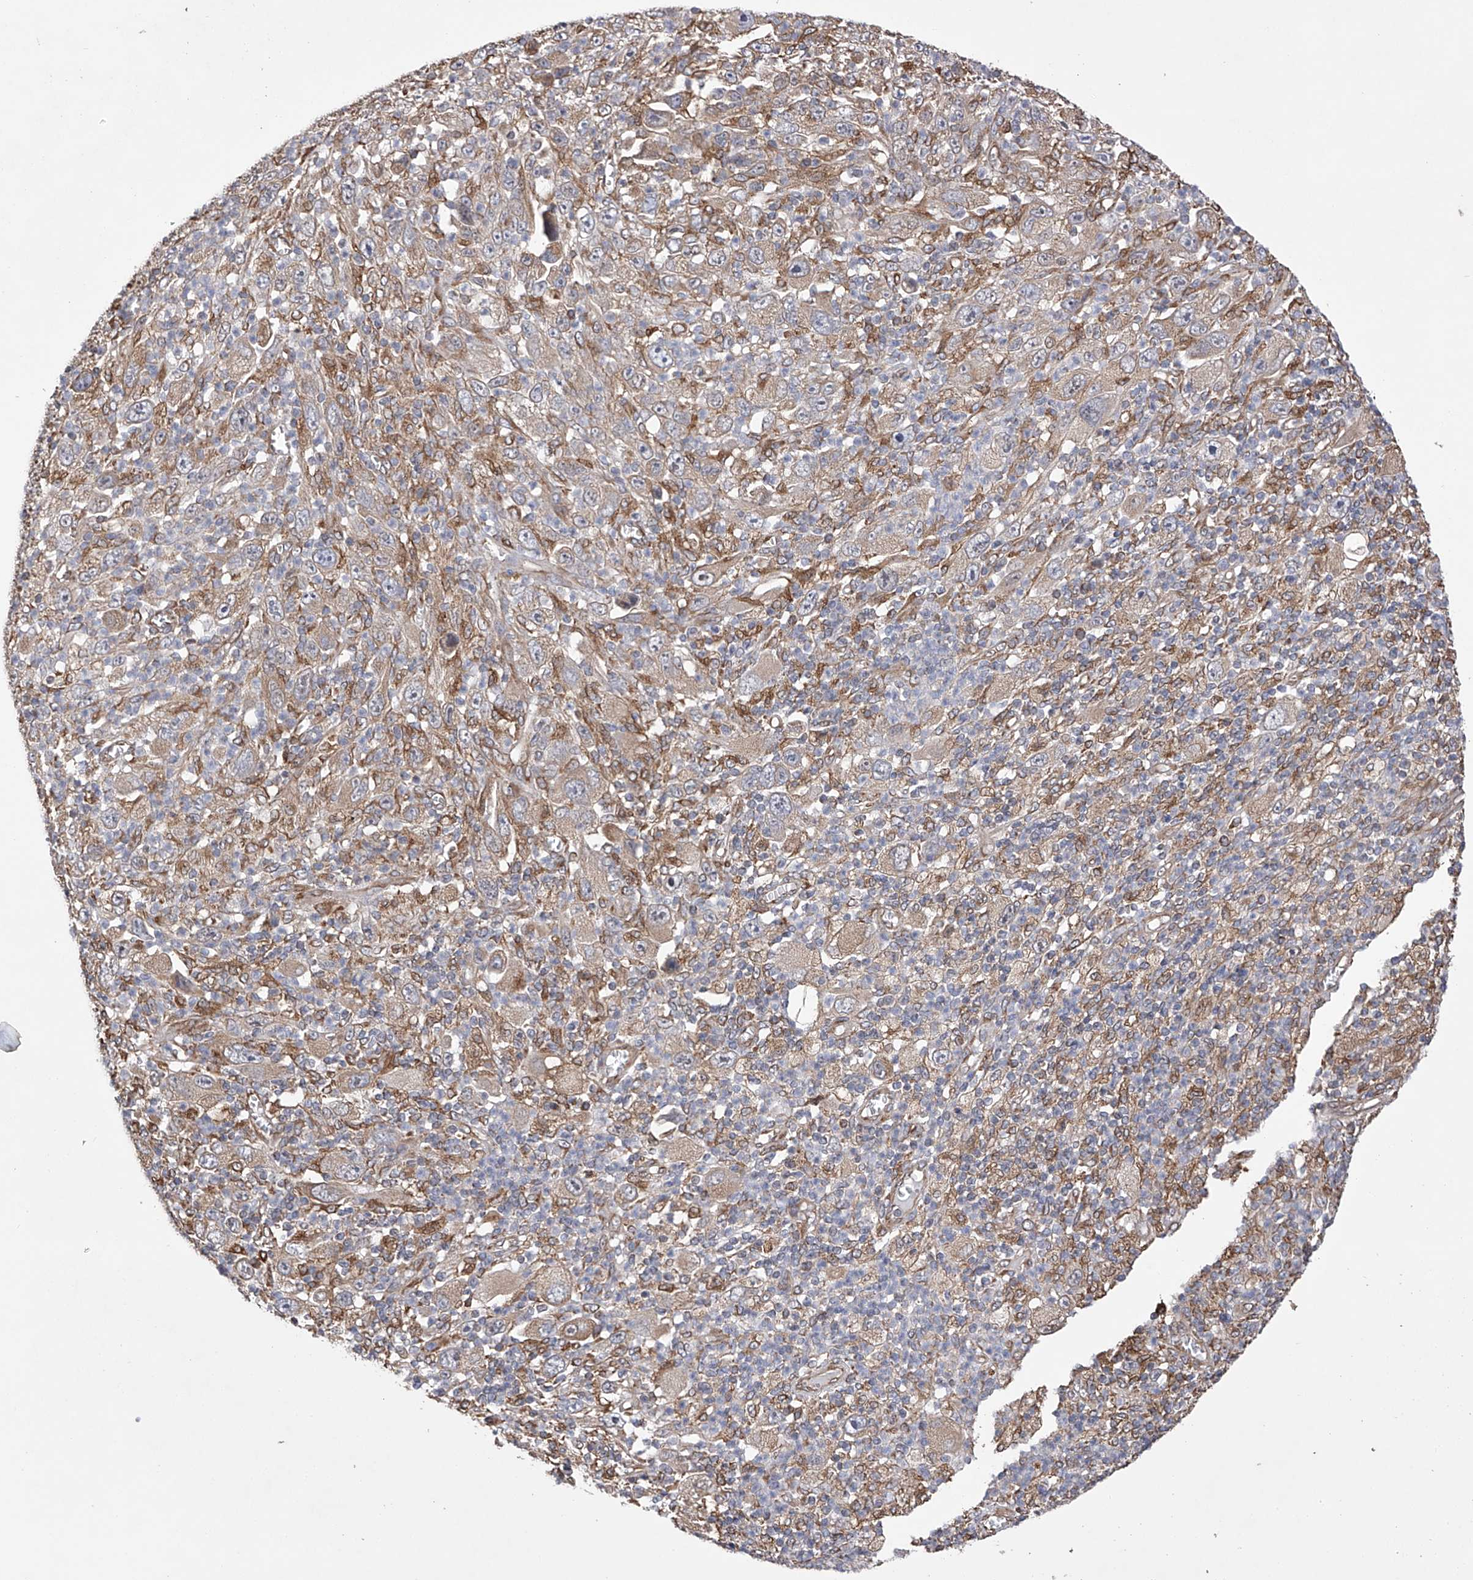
{"staining": {"intensity": "weak", "quantity": "25%-75%", "location": "cytoplasmic/membranous"}, "tissue": "melanoma", "cell_type": "Tumor cells", "image_type": "cancer", "snomed": [{"axis": "morphology", "description": "Malignant melanoma, Metastatic site"}, {"axis": "topography", "description": "Skin"}], "caption": "Protein expression analysis of human melanoma reveals weak cytoplasmic/membranous staining in about 25%-75% of tumor cells.", "gene": "DNAH8", "patient": {"sex": "female", "age": 56}}